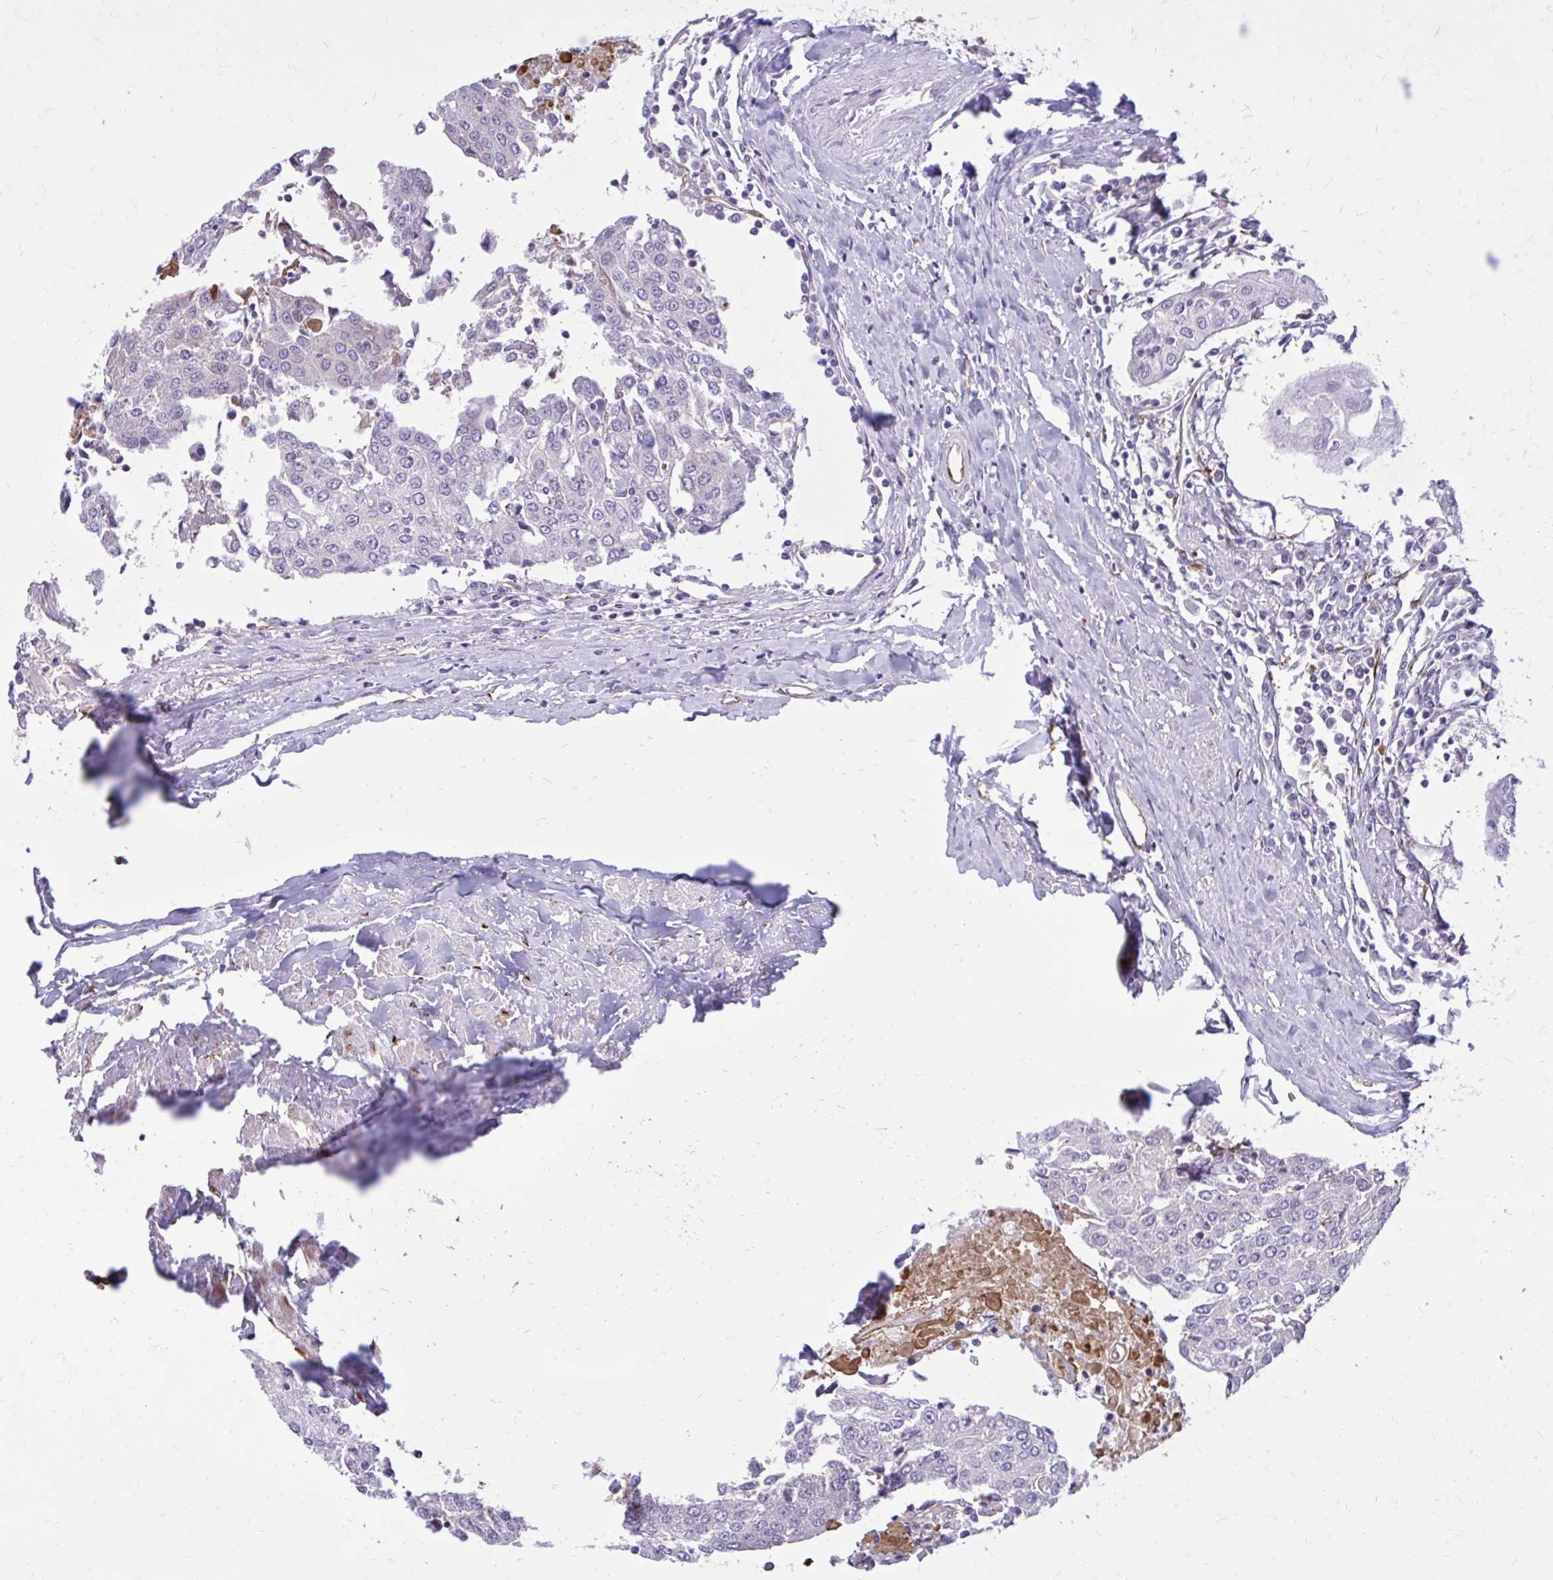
{"staining": {"intensity": "negative", "quantity": "none", "location": "none"}, "tissue": "urothelial cancer", "cell_type": "Tumor cells", "image_type": "cancer", "snomed": [{"axis": "morphology", "description": "Urothelial carcinoma, High grade"}, {"axis": "topography", "description": "Urinary bladder"}], "caption": "Image shows no protein expression in tumor cells of urothelial carcinoma (high-grade) tissue. (Brightfield microscopy of DAB IHC at high magnification).", "gene": "BEND5", "patient": {"sex": "female", "age": 85}}